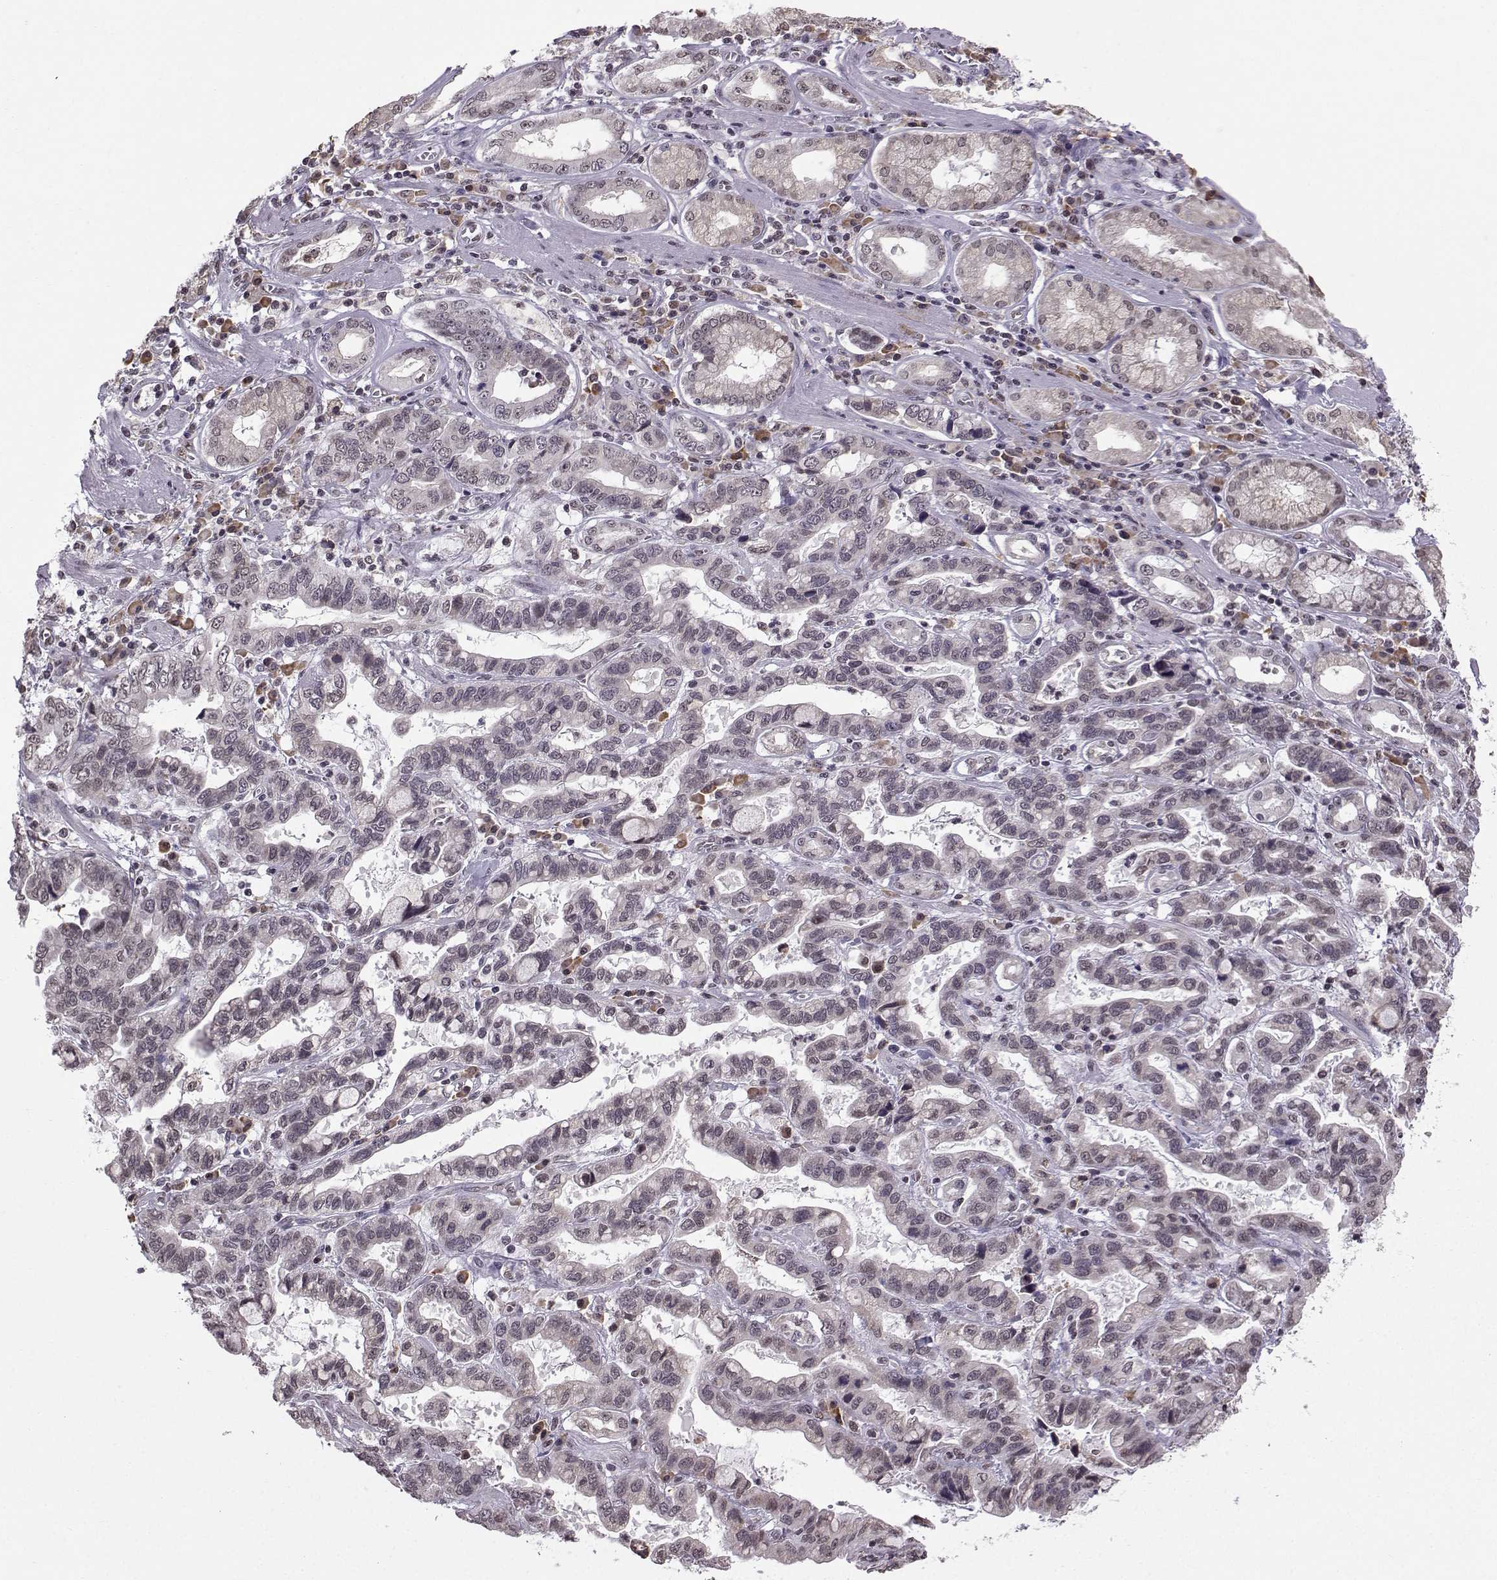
{"staining": {"intensity": "negative", "quantity": "none", "location": "none"}, "tissue": "stomach cancer", "cell_type": "Tumor cells", "image_type": "cancer", "snomed": [{"axis": "morphology", "description": "Adenocarcinoma, NOS"}, {"axis": "topography", "description": "Stomach, lower"}], "caption": "A micrograph of human adenocarcinoma (stomach) is negative for staining in tumor cells.", "gene": "EZH1", "patient": {"sex": "female", "age": 76}}